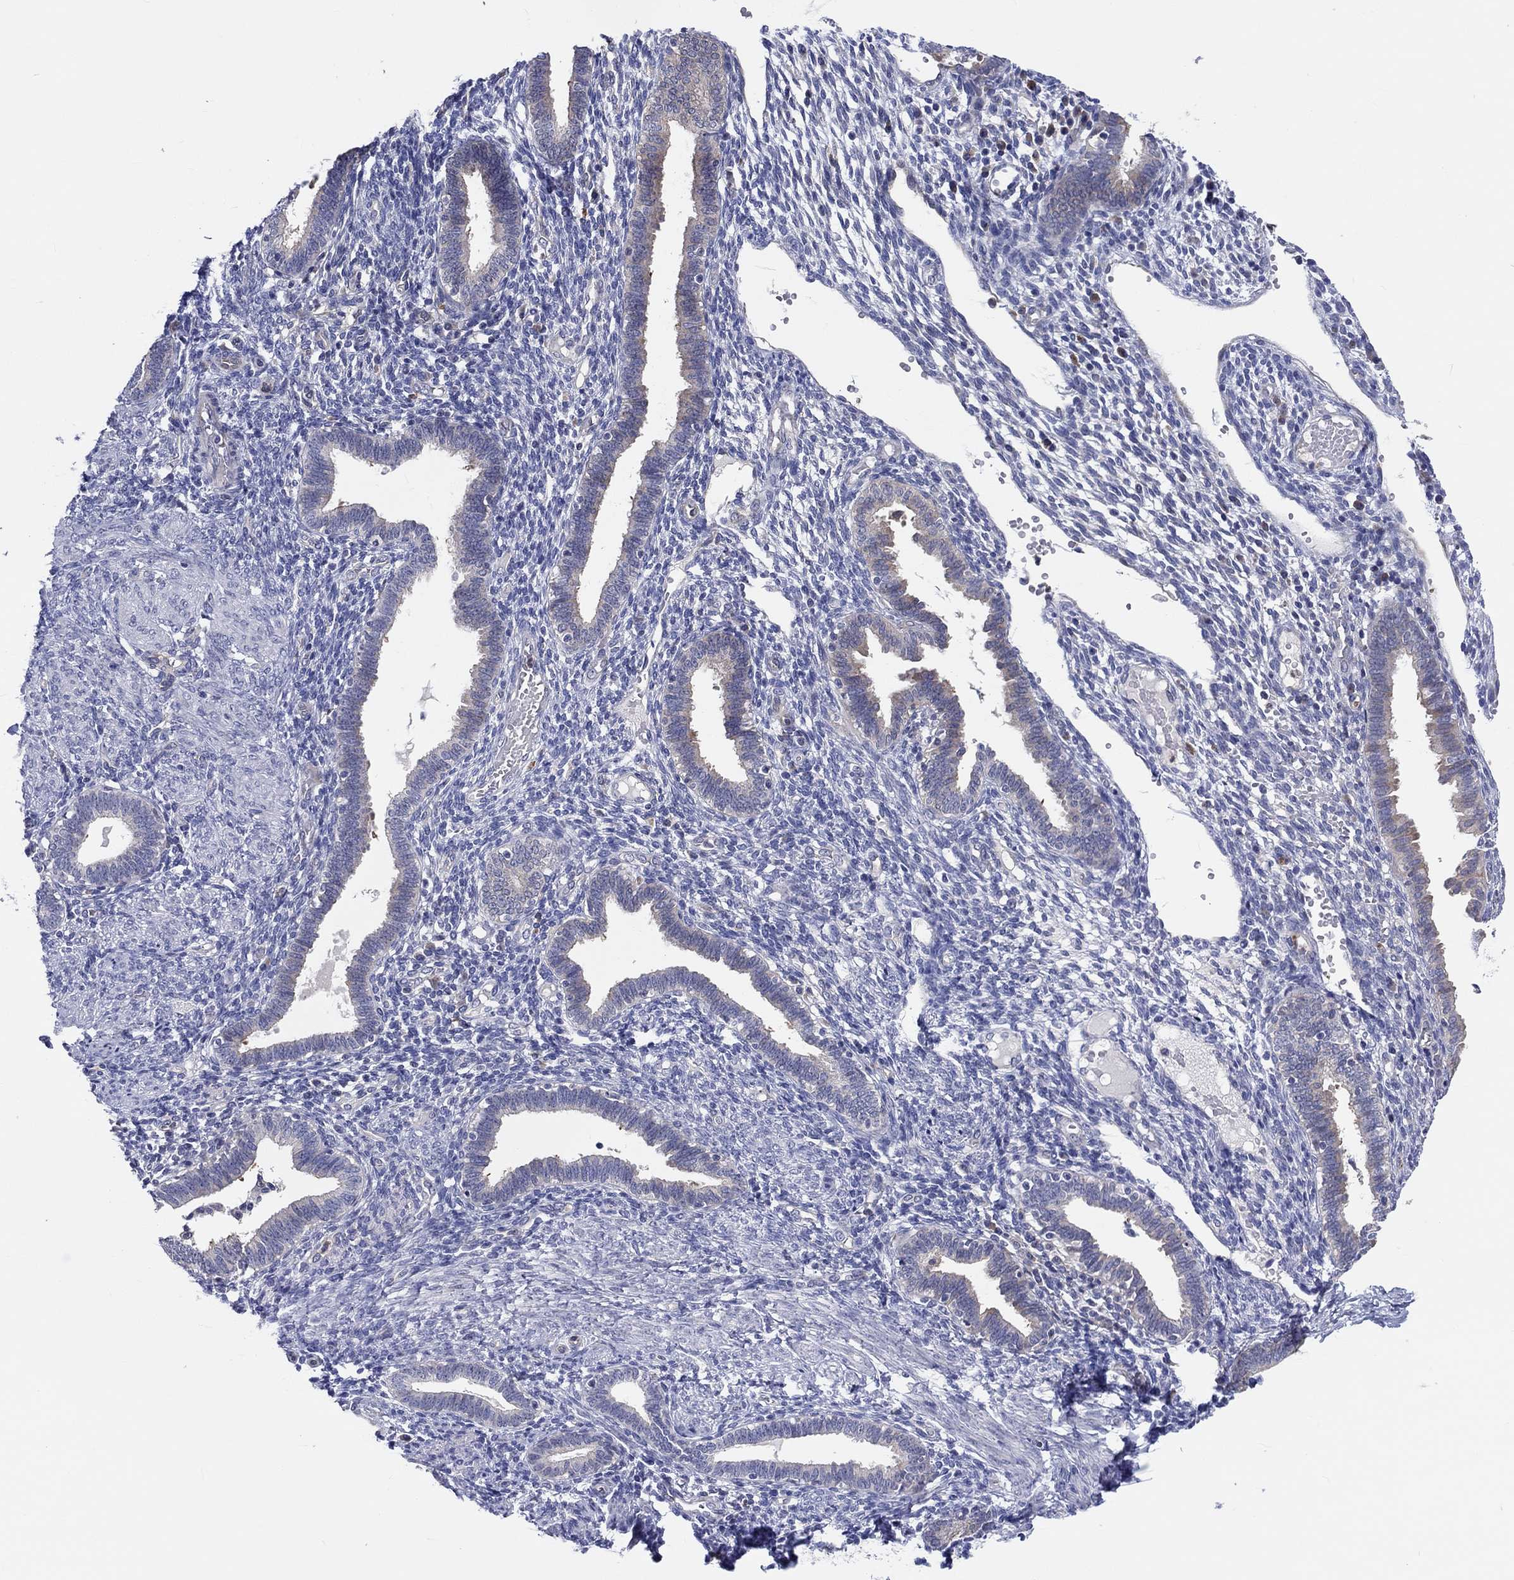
{"staining": {"intensity": "negative", "quantity": "none", "location": "none"}, "tissue": "endometrium", "cell_type": "Cells in endometrial stroma", "image_type": "normal", "snomed": [{"axis": "morphology", "description": "Normal tissue, NOS"}, {"axis": "topography", "description": "Endometrium"}], "caption": "This is an IHC micrograph of unremarkable human endometrium. There is no positivity in cells in endometrial stroma.", "gene": "ABCG4", "patient": {"sex": "female", "age": 42}}